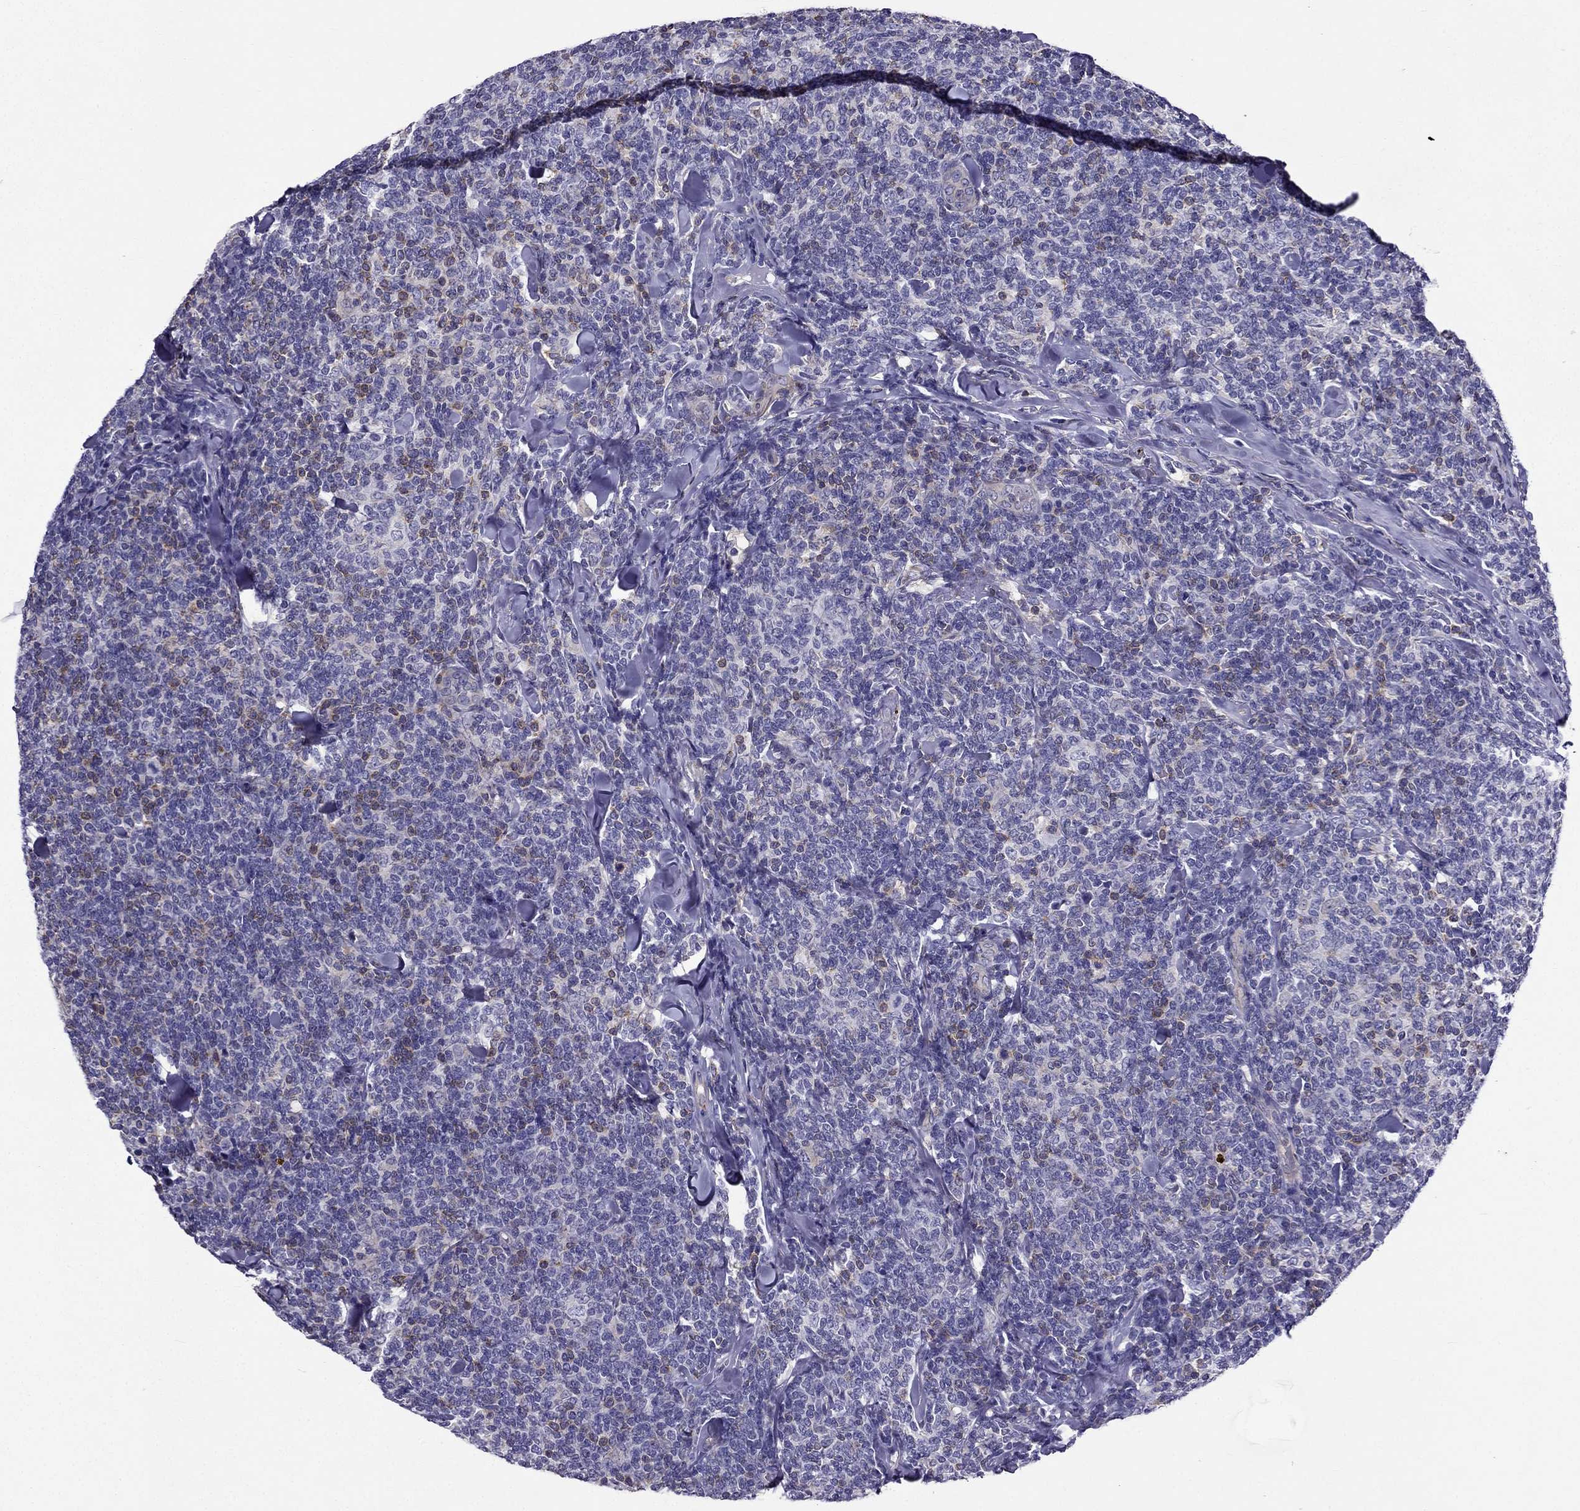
{"staining": {"intensity": "negative", "quantity": "none", "location": "none"}, "tissue": "lymphoma", "cell_type": "Tumor cells", "image_type": "cancer", "snomed": [{"axis": "morphology", "description": "Malignant lymphoma, non-Hodgkin's type, Low grade"}, {"axis": "topography", "description": "Lymph node"}], "caption": "Histopathology image shows no significant protein expression in tumor cells of lymphoma. (Immunohistochemistry, brightfield microscopy, high magnification).", "gene": "AAK1", "patient": {"sex": "female", "age": 56}}